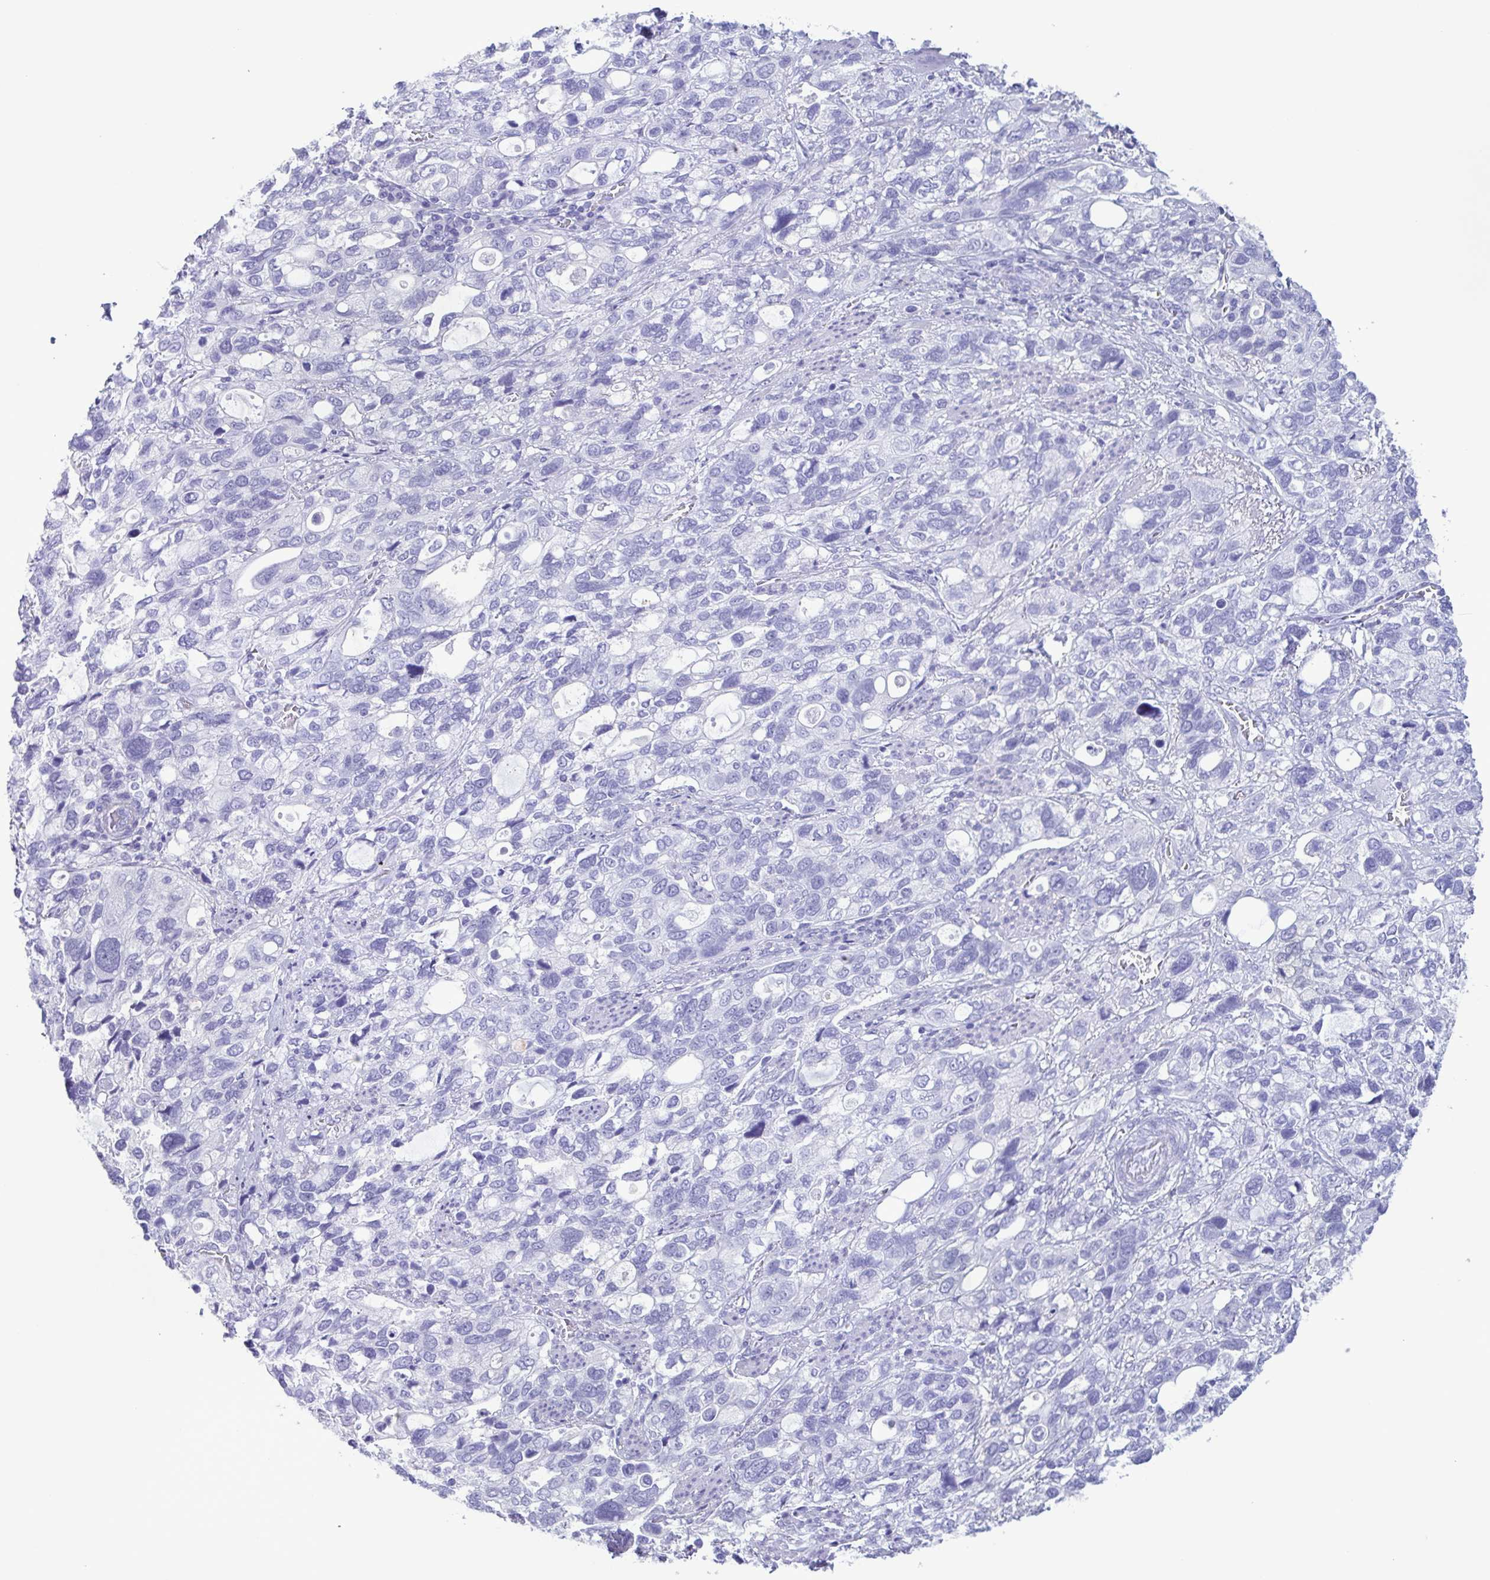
{"staining": {"intensity": "negative", "quantity": "none", "location": "none"}, "tissue": "stomach cancer", "cell_type": "Tumor cells", "image_type": "cancer", "snomed": [{"axis": "morphology", "description": "Adenocarcinoma, NOS"}, {"axis": "topography", "description": "Stomach, upper"}], "caption": "DAB (3,3'-diaminobenzidine) immunohistochemical staining of human stomach adenocarcinoma reveals no significant positivity in tumor cells.", "gene": "LTF", "patient": {"sex": "female", "age": 81}}